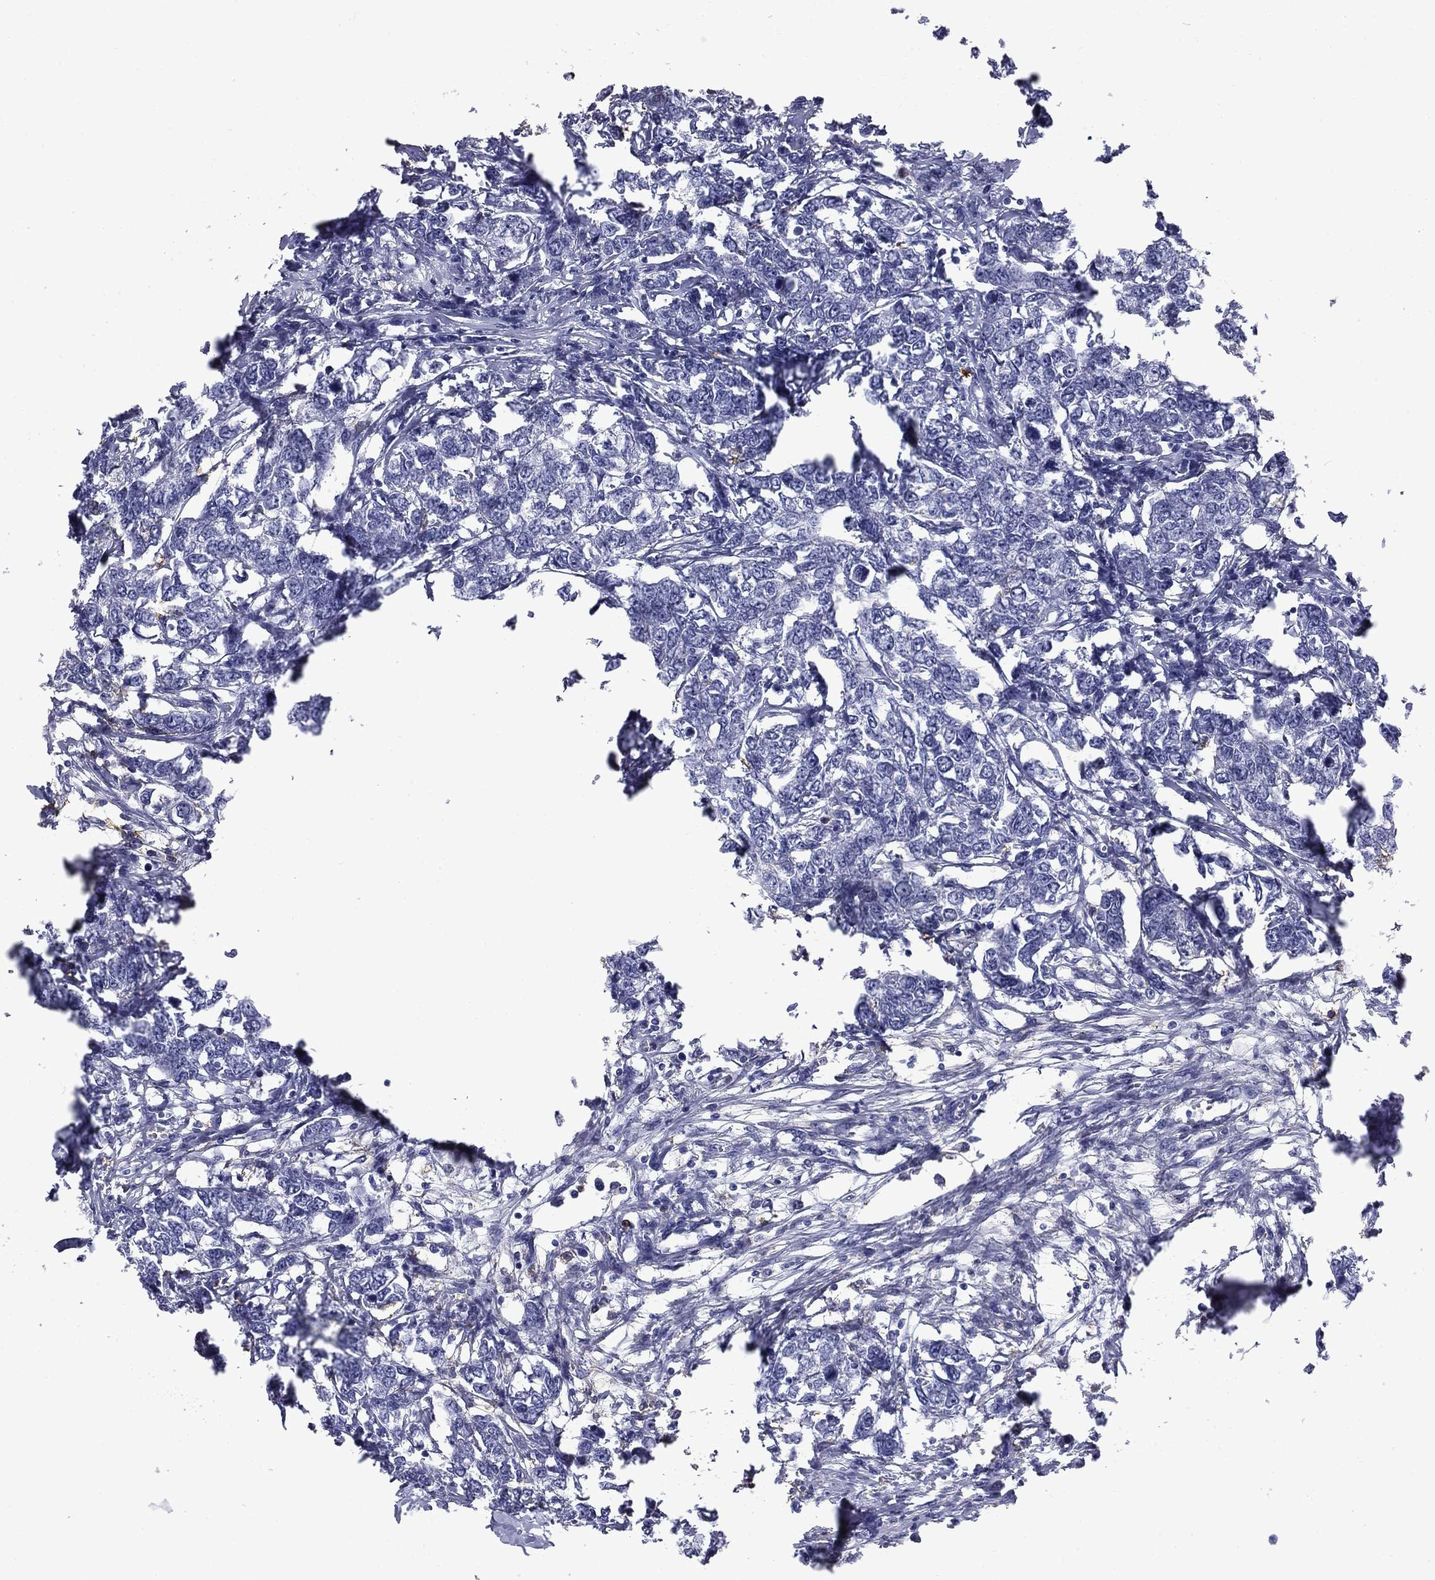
{"staining": {"intensity": "moderate", "quantity": "<25%", "location": "cytoplasmic/membranous"}, "tissue": "breast cancer", "cell_type": "Tumor cells", "image_type": "cancer", "snomed": [{"axis": "morphology", "description": "Duct carcinoma"}, {"axis": "topography", "description": "Breast"}], "caption": "Breast cancer (invasive ductal carcinoma) stained for a protein shows moderate cytoplasmic/membranous positivity in tumor cells. (DAB (3,3'-diaminobenzidine) IHC, brown staining for protein, blue staining for nuclei).", "gene": "TRIM29", "patient": {"sex": "female", "age": 88}}